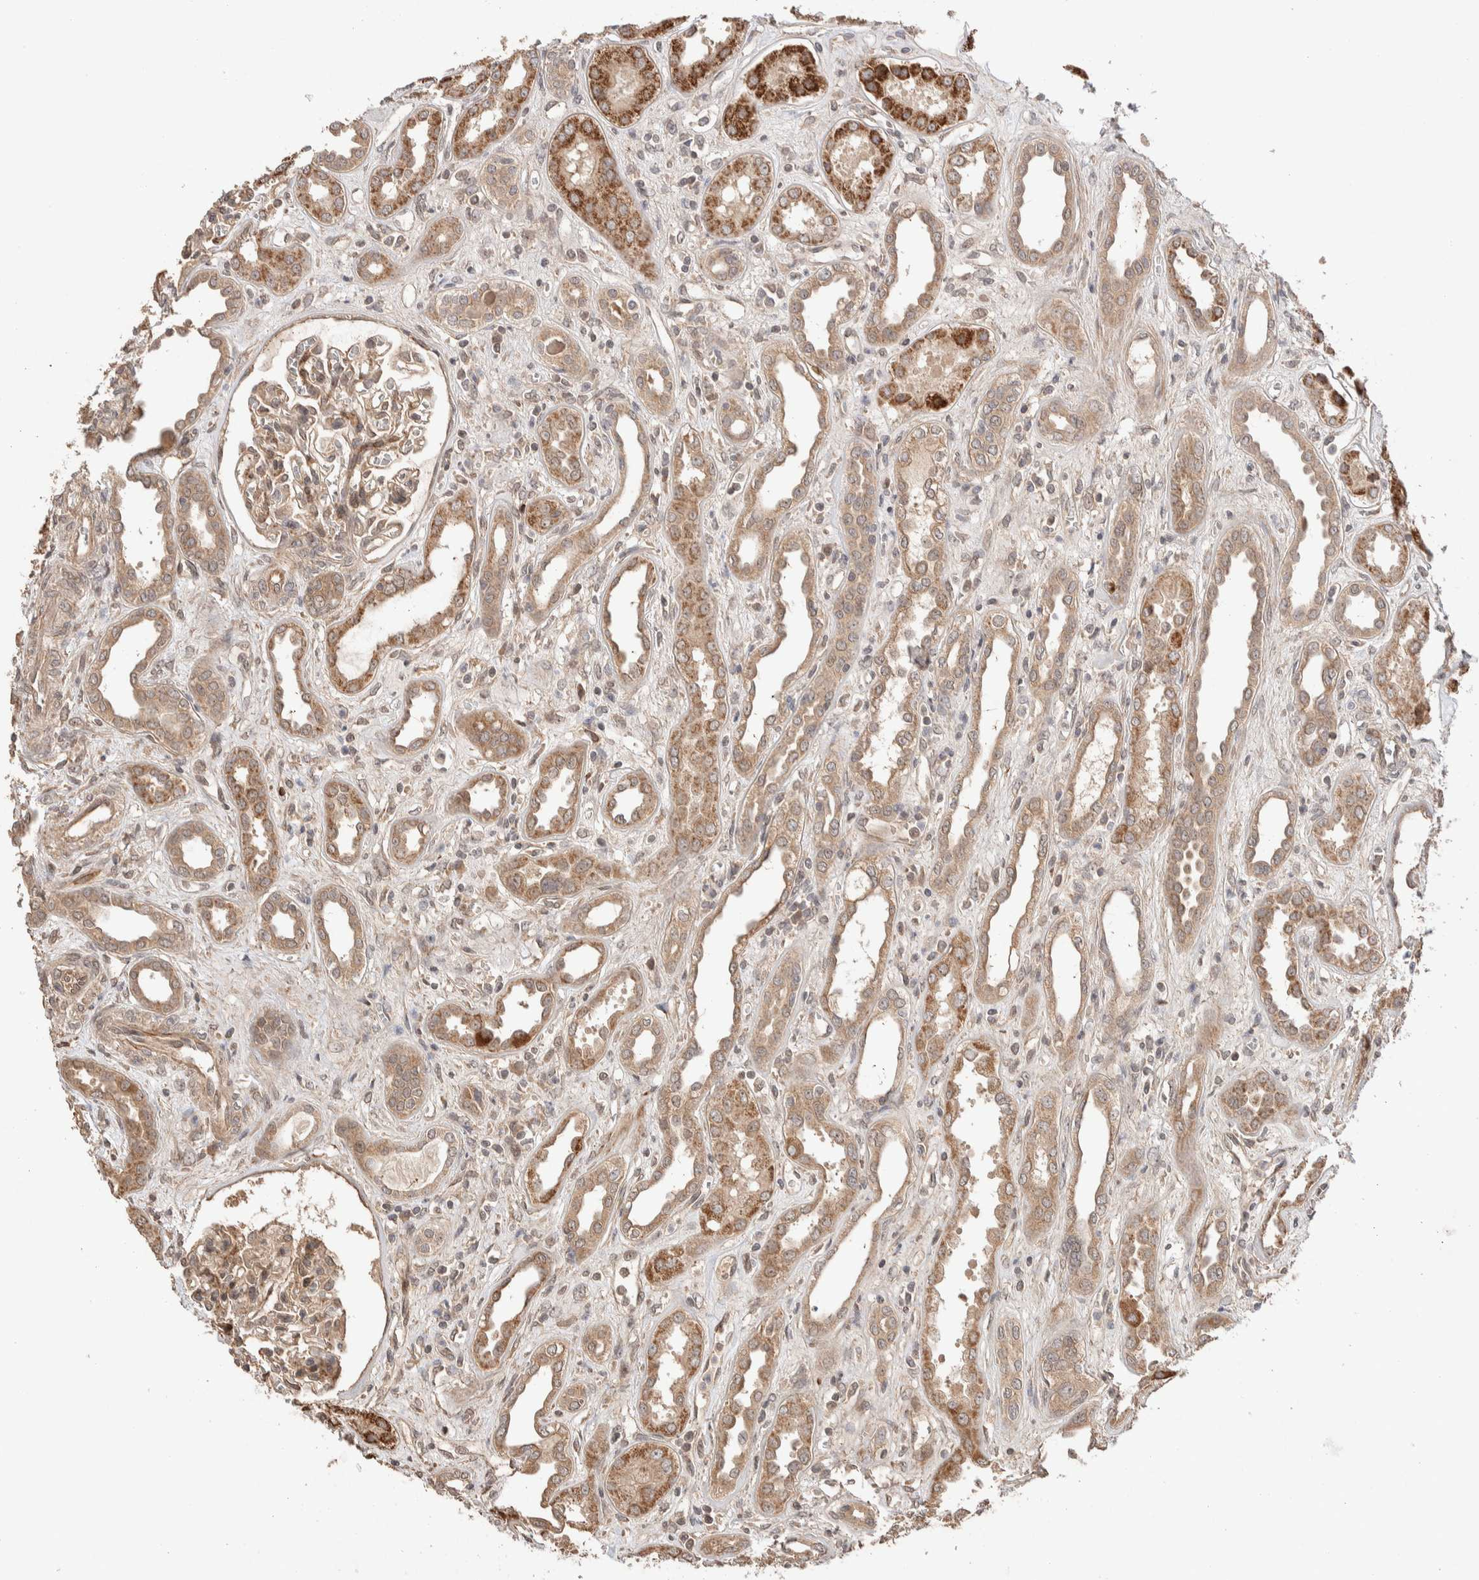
{"staining": {"intensity": "moderate", "quantity": "25%-75%", "location": "cytoplasmic/membranous"}, "tissue": "kidney", "cell_type": "Cells in glomeruli", "image_type": "normal", "snomed": [{"axis": "morphology", "description": "Normal tissue, NOS"}, {"axis": "topography", "description": "Kidney"}], "caption": "Approximately 25%-75% of cells in glomeruli in unremarkable kidney demonstrate moderate cytoplasmic/membranous protein positivity as visualized by brown immunohistochemical staining.", "gene": "PRDM15", "patient": {"sex": "male", "age": 59}}